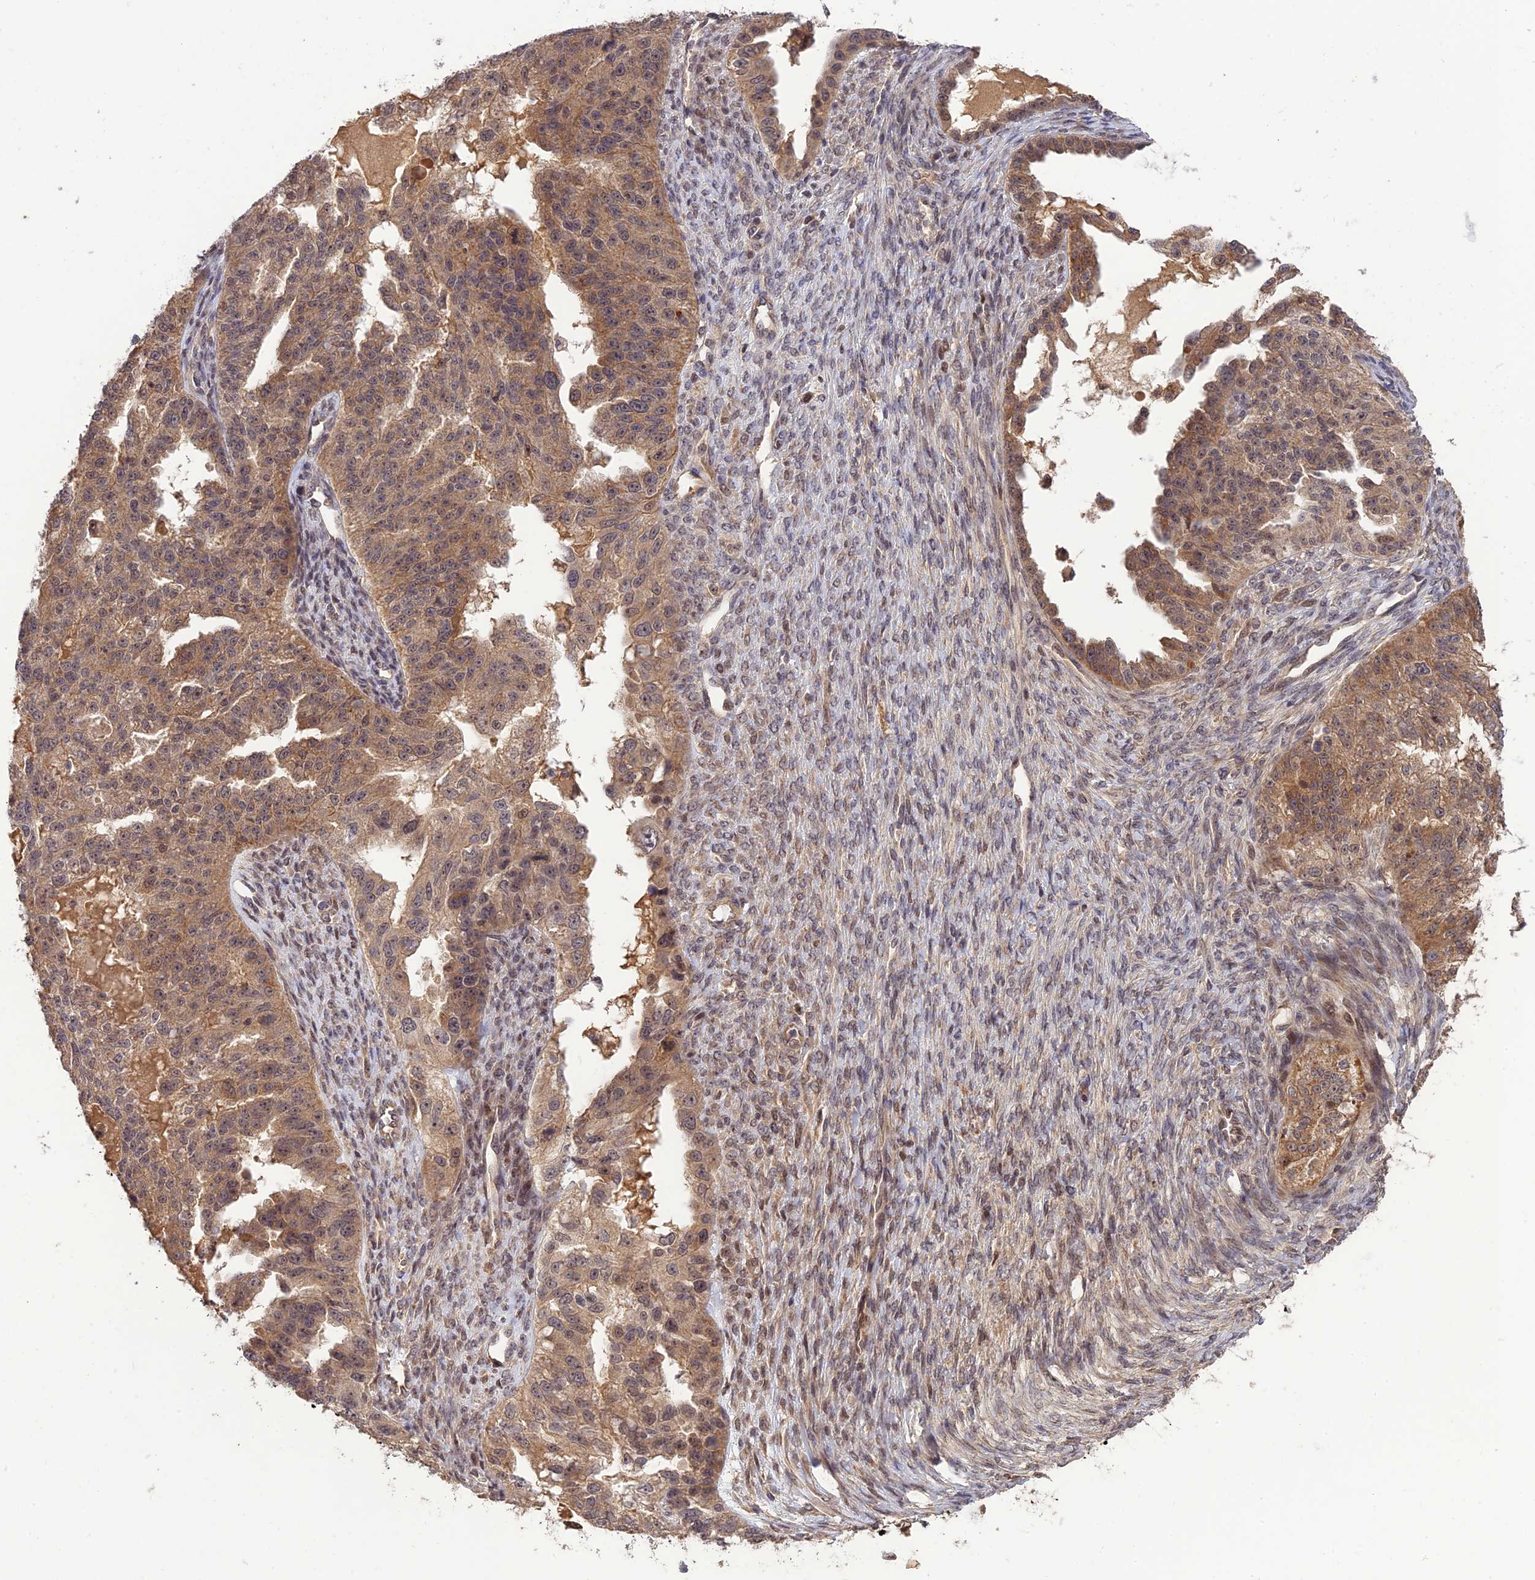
{"staining": {"intensity": "moderate", "quantity": ">75%", "location": "cytoplasmic/membranous,nuclear"}, "tissue": "ovarian cancer", "cell_type": "Tumor cells", "image_type": "cancer", "snomed": [{"axis": "morphology", "description": "Cystadenocarcinoma, serous, NOS"}, {"axis": "topography", "description": "Ovary"}], "caption": "This is an image of IHC staining of serous cystadenocarcinoma (ovarian), which shows moderate expression in the cytoplasmic/membranous and nuclear of tumor cells.", "gene": "REV1", "patient": {"sex": "female", "age": 58}}